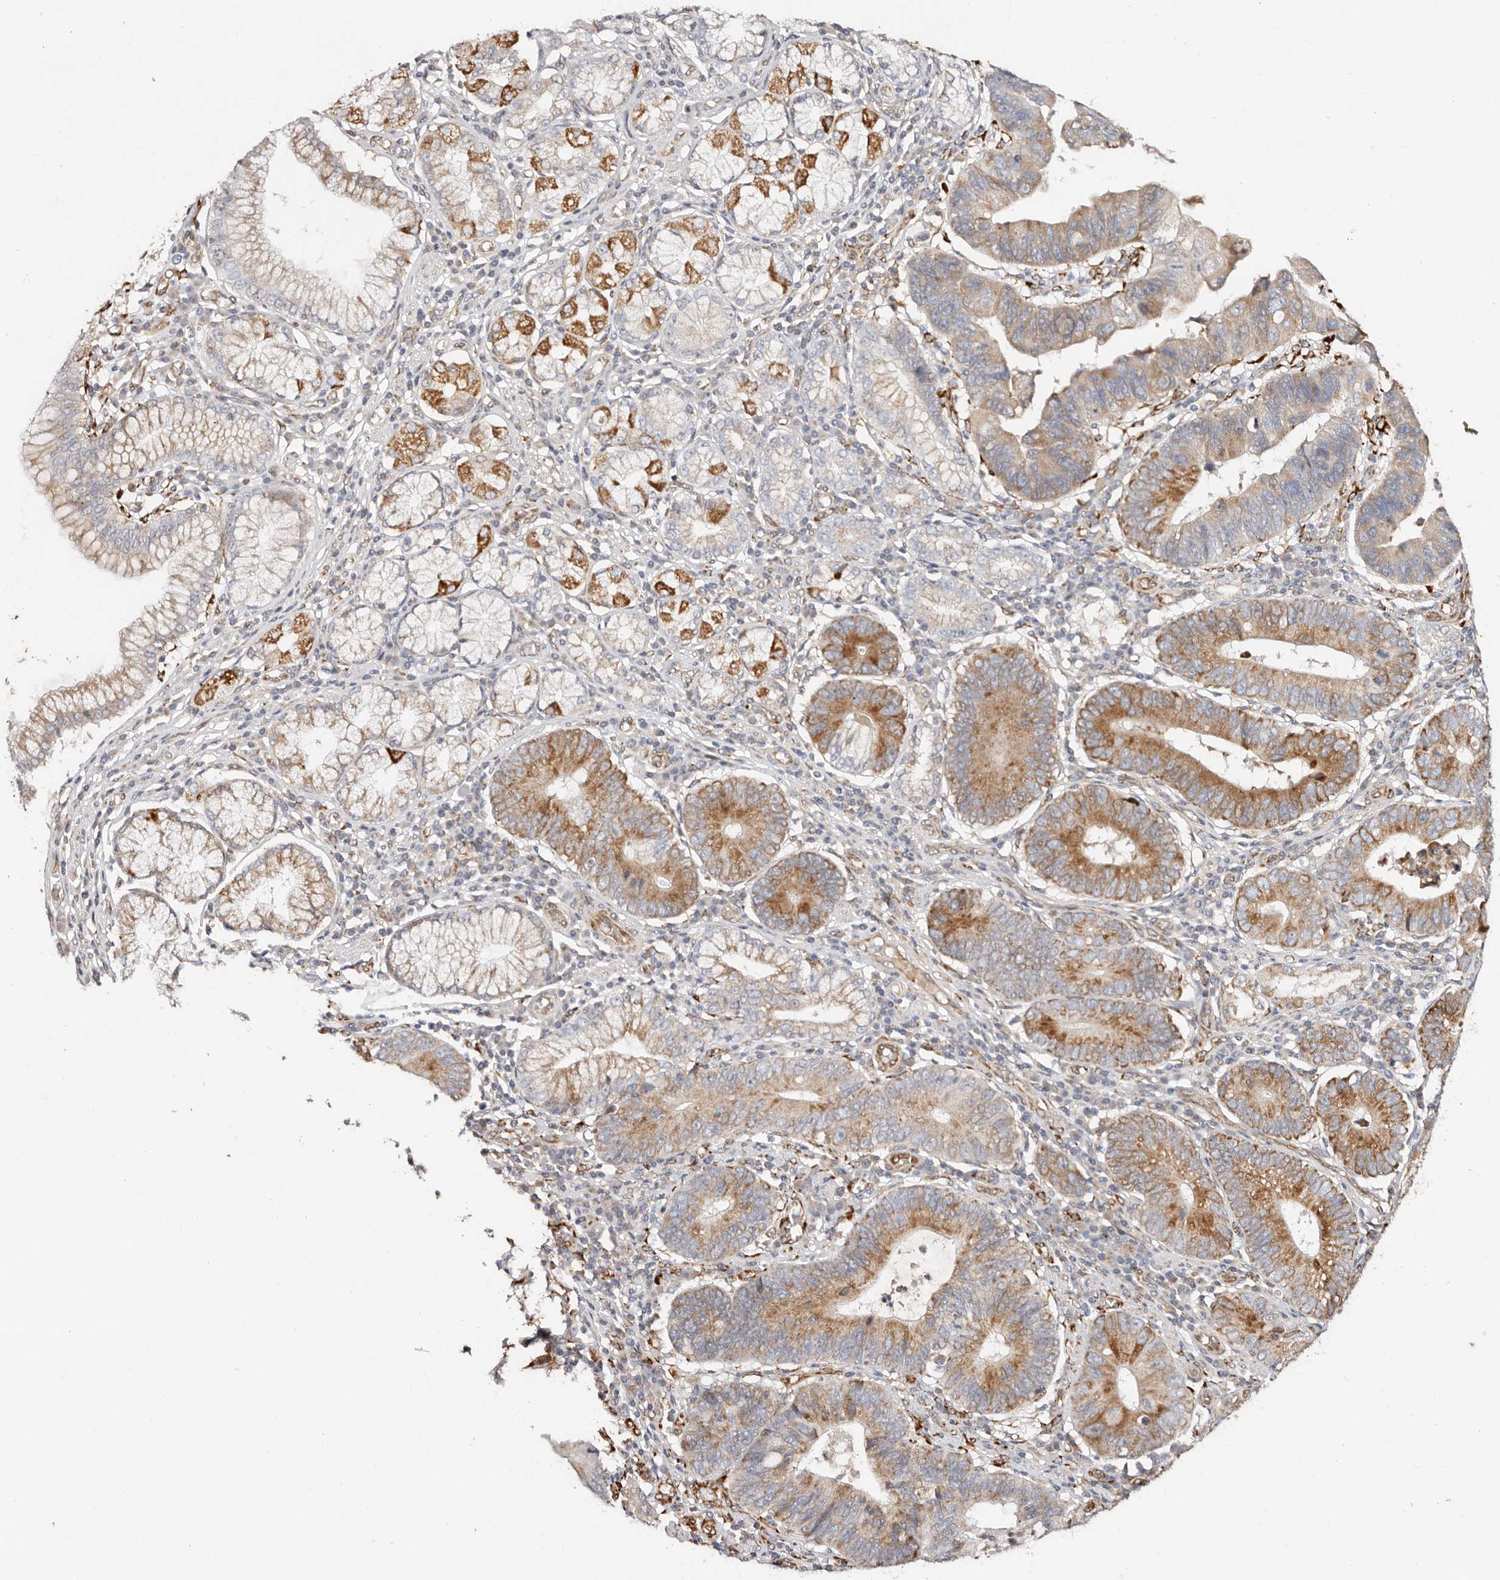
{"staining": {"intensity": "moderate", "quantity": ">75%", "location": "cytoplasmic/membranous"}, "tissue": "stomach cancer", "cell_type": "Tumor cells", "image_type": "cancer", "snomed": [{"axis": "morphology", "description": "Adenocarcinoma, NOS"}, {"axis": "topography", "description": "Stomach"}], "caption": "Human stomach cancer stained with a protein marker exhibits moderate staining in tumor cells.", "gene": "SERPINH1", "patient": {"sex": "male", "age": 59}}